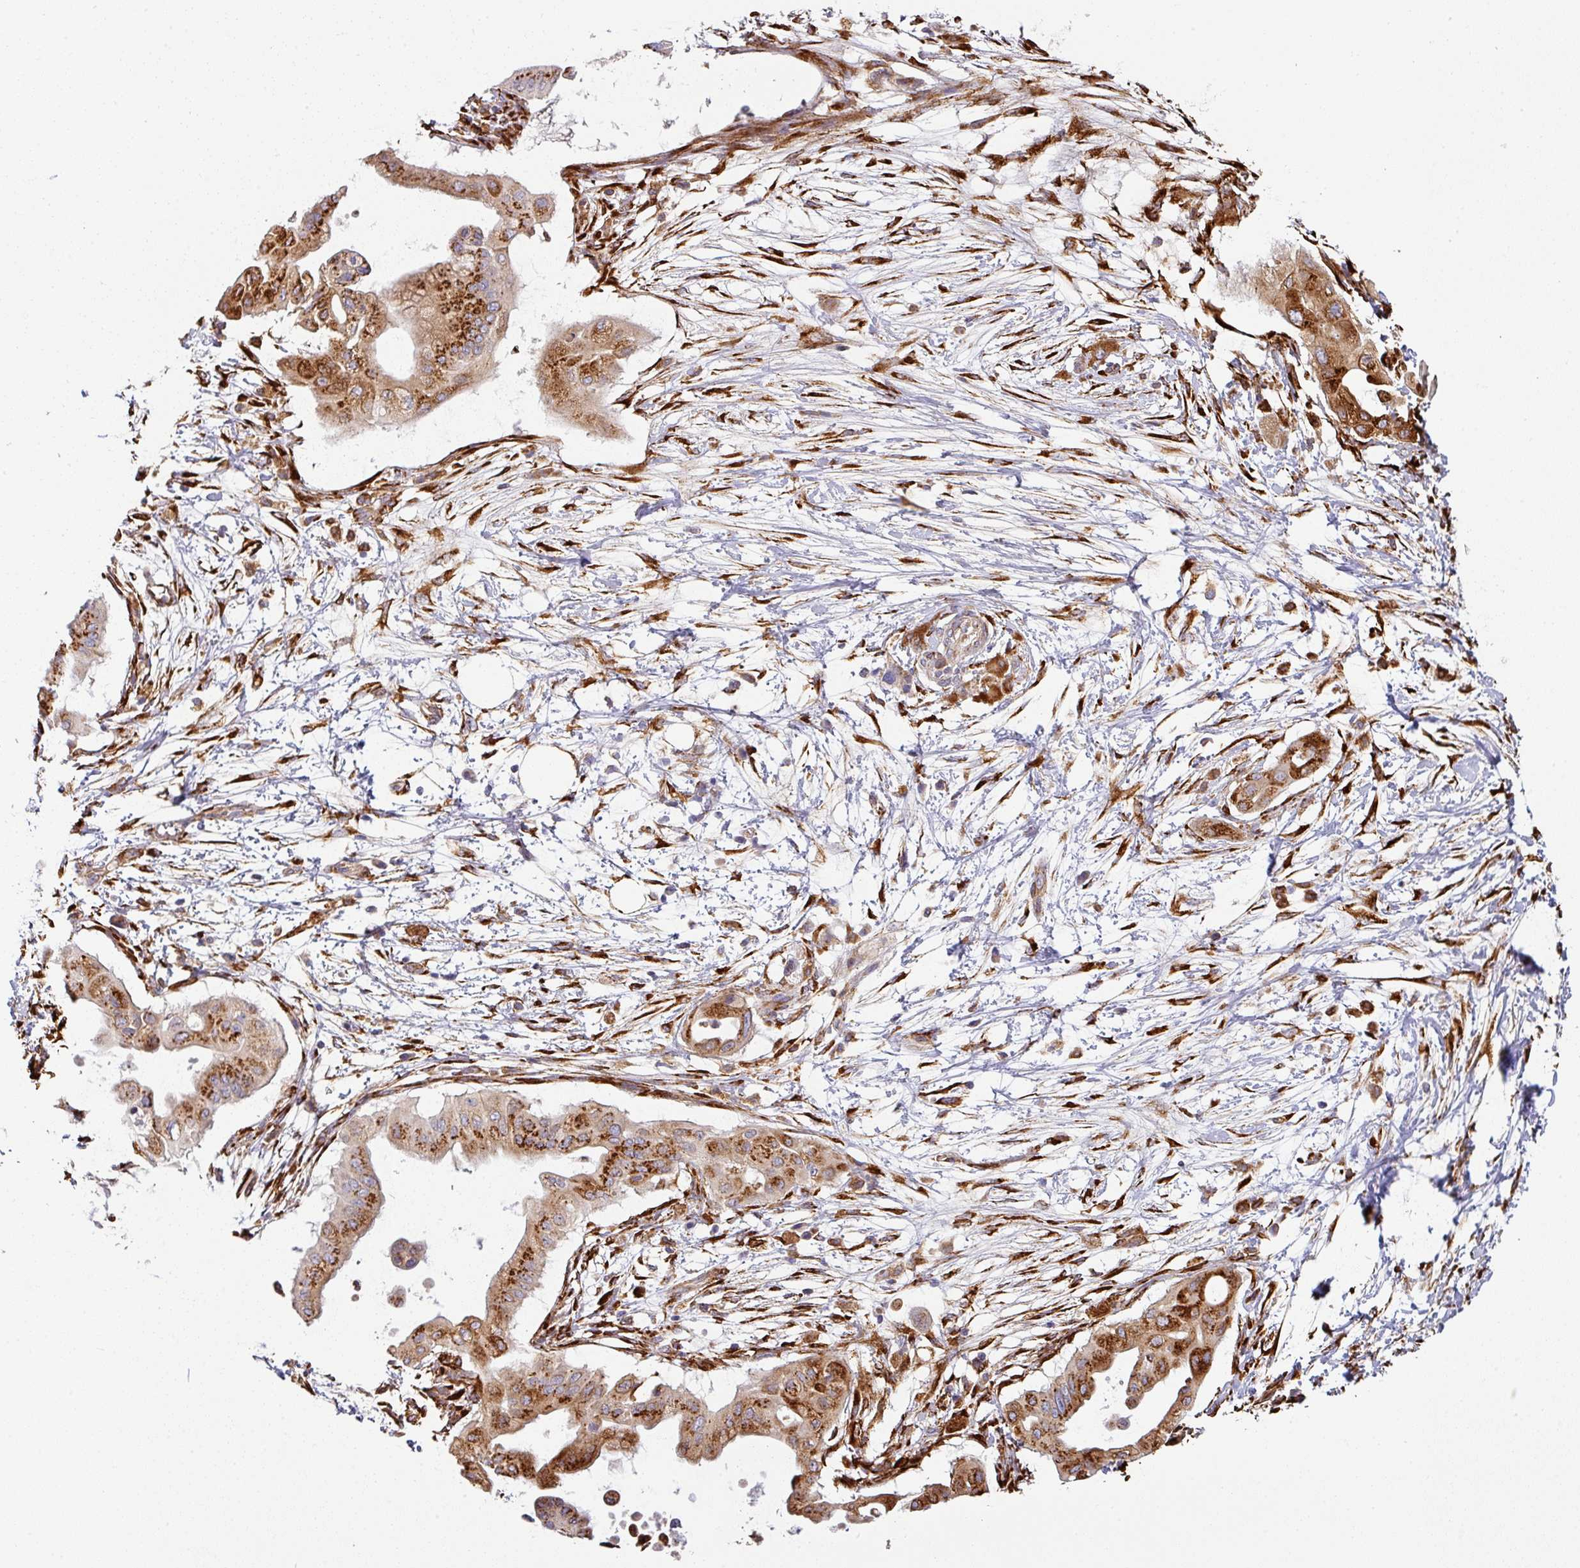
{"staining": {"intensity": "strong", "quantity": ">75%", "location": "cytoplasmic/membranous"}, "tissue": "pancreatic cancer", "cell_type": "Tumor cells", "image_type": "cancer", "snomed": [{"axis": "morphology", "description": "Adenocarcinoma, NOS"}, {"axis": "topography", "description": "Pancreas"}], "caption": "Immunohistochemistry image of human pancreatic cancer (adenocarcinoma) stained for a protein (brown), which demonstrates high levels of strong cytoplasmic/membranous expression in approximately >75% of tumor cells.", "gene": "ZNF268", "patient": {"sex": "male", "age": 68}}